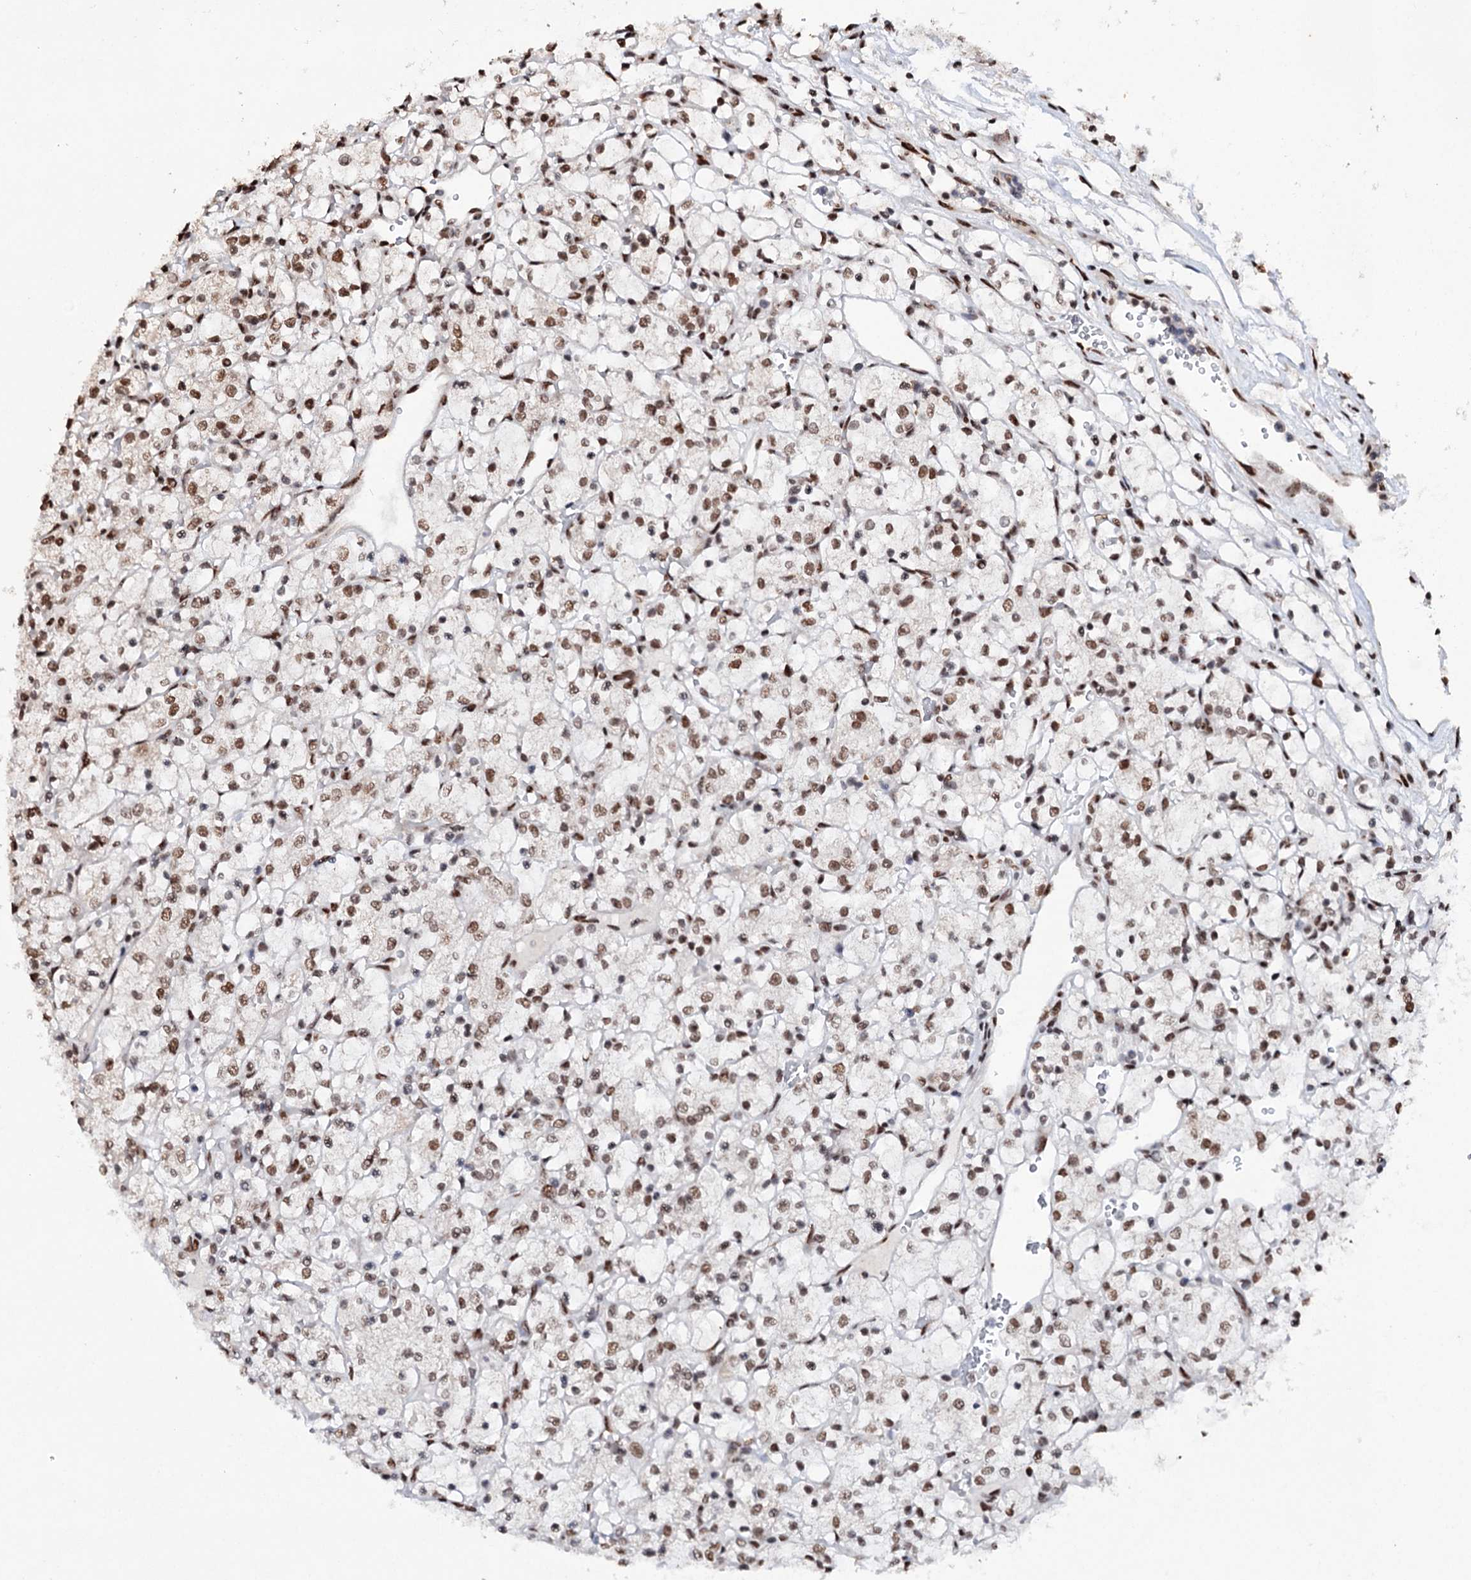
{"staining": {"intensity": "moderate", "quantity": ">75%", "location": "nuclear"}, "tissue": "renal cancer", "cell_type": "Tumor cells", "image_type": "cancer", "snomed": [{"axis": "morphology", "description": "Adenocarcinoma, NOS"}, {"axis": "topography", "description": "Kidney"}], "caption": "There is medium levels of moderate nuclear staining in tumor cells of renal cancer, as demonstrated by immunohistochemical staining (brown color).", "gene": "MATR3", "patient": {"sex": "female", "age": 69}}